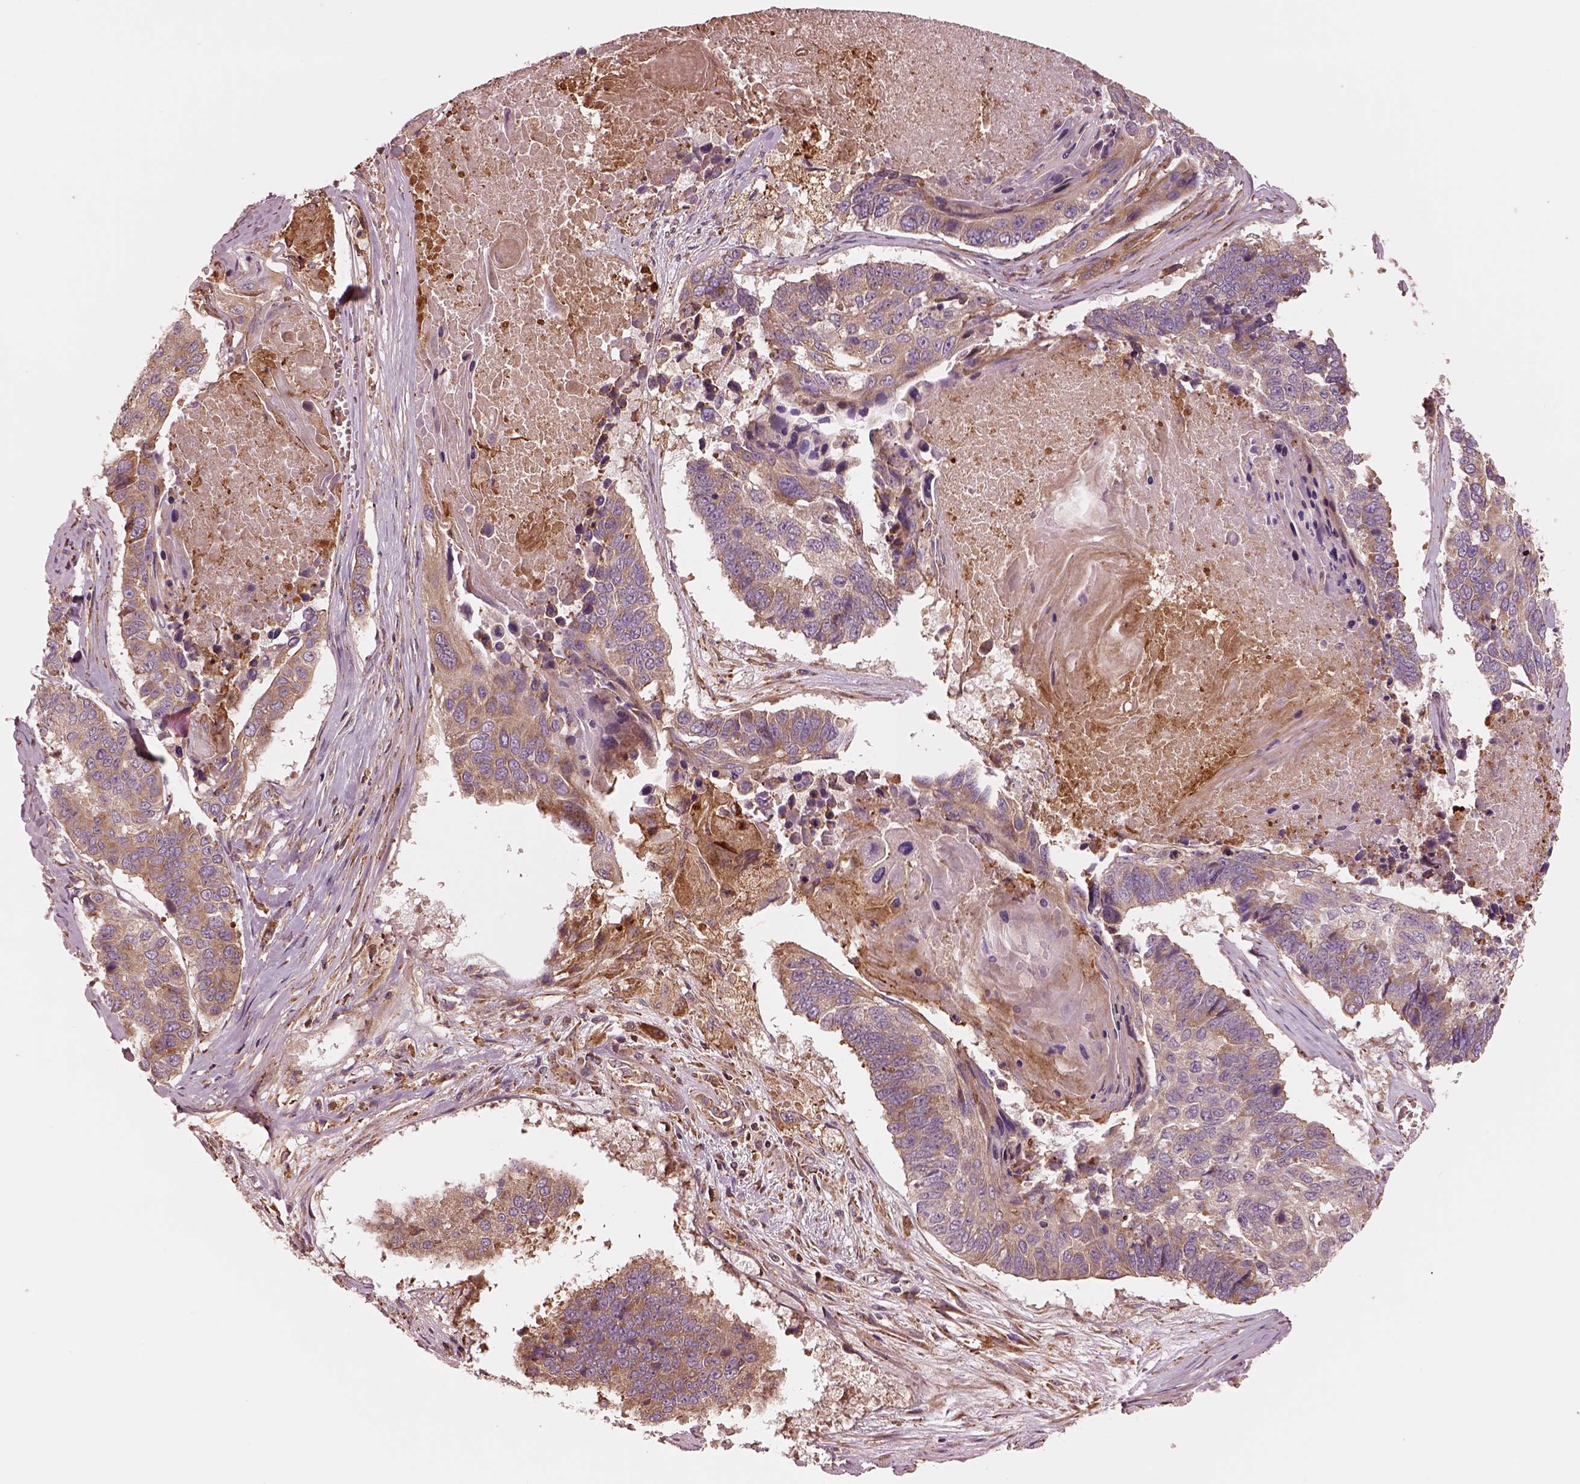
{"staining": {"intensity": "moderate", "quantity": "<25%", "location": "cytoplasmic/membranous"}, "tissue": "lung cancer", "cell_type": "Tumor cells", "image_type": "cancer", "snomed": [{"axis": "morphology", "description": "Squamous cell carcinoma, NOS"}, {"axis": "topography", "description": "Lung"}], "caption": "Lung cancer (squamous cell carcinoma) tissue displays moderate cytoplasmic/membranous positivity in approximately <25% of tumor cells", "gene": "ASCC2", "patient": {"sex": "male", "age": 73}}